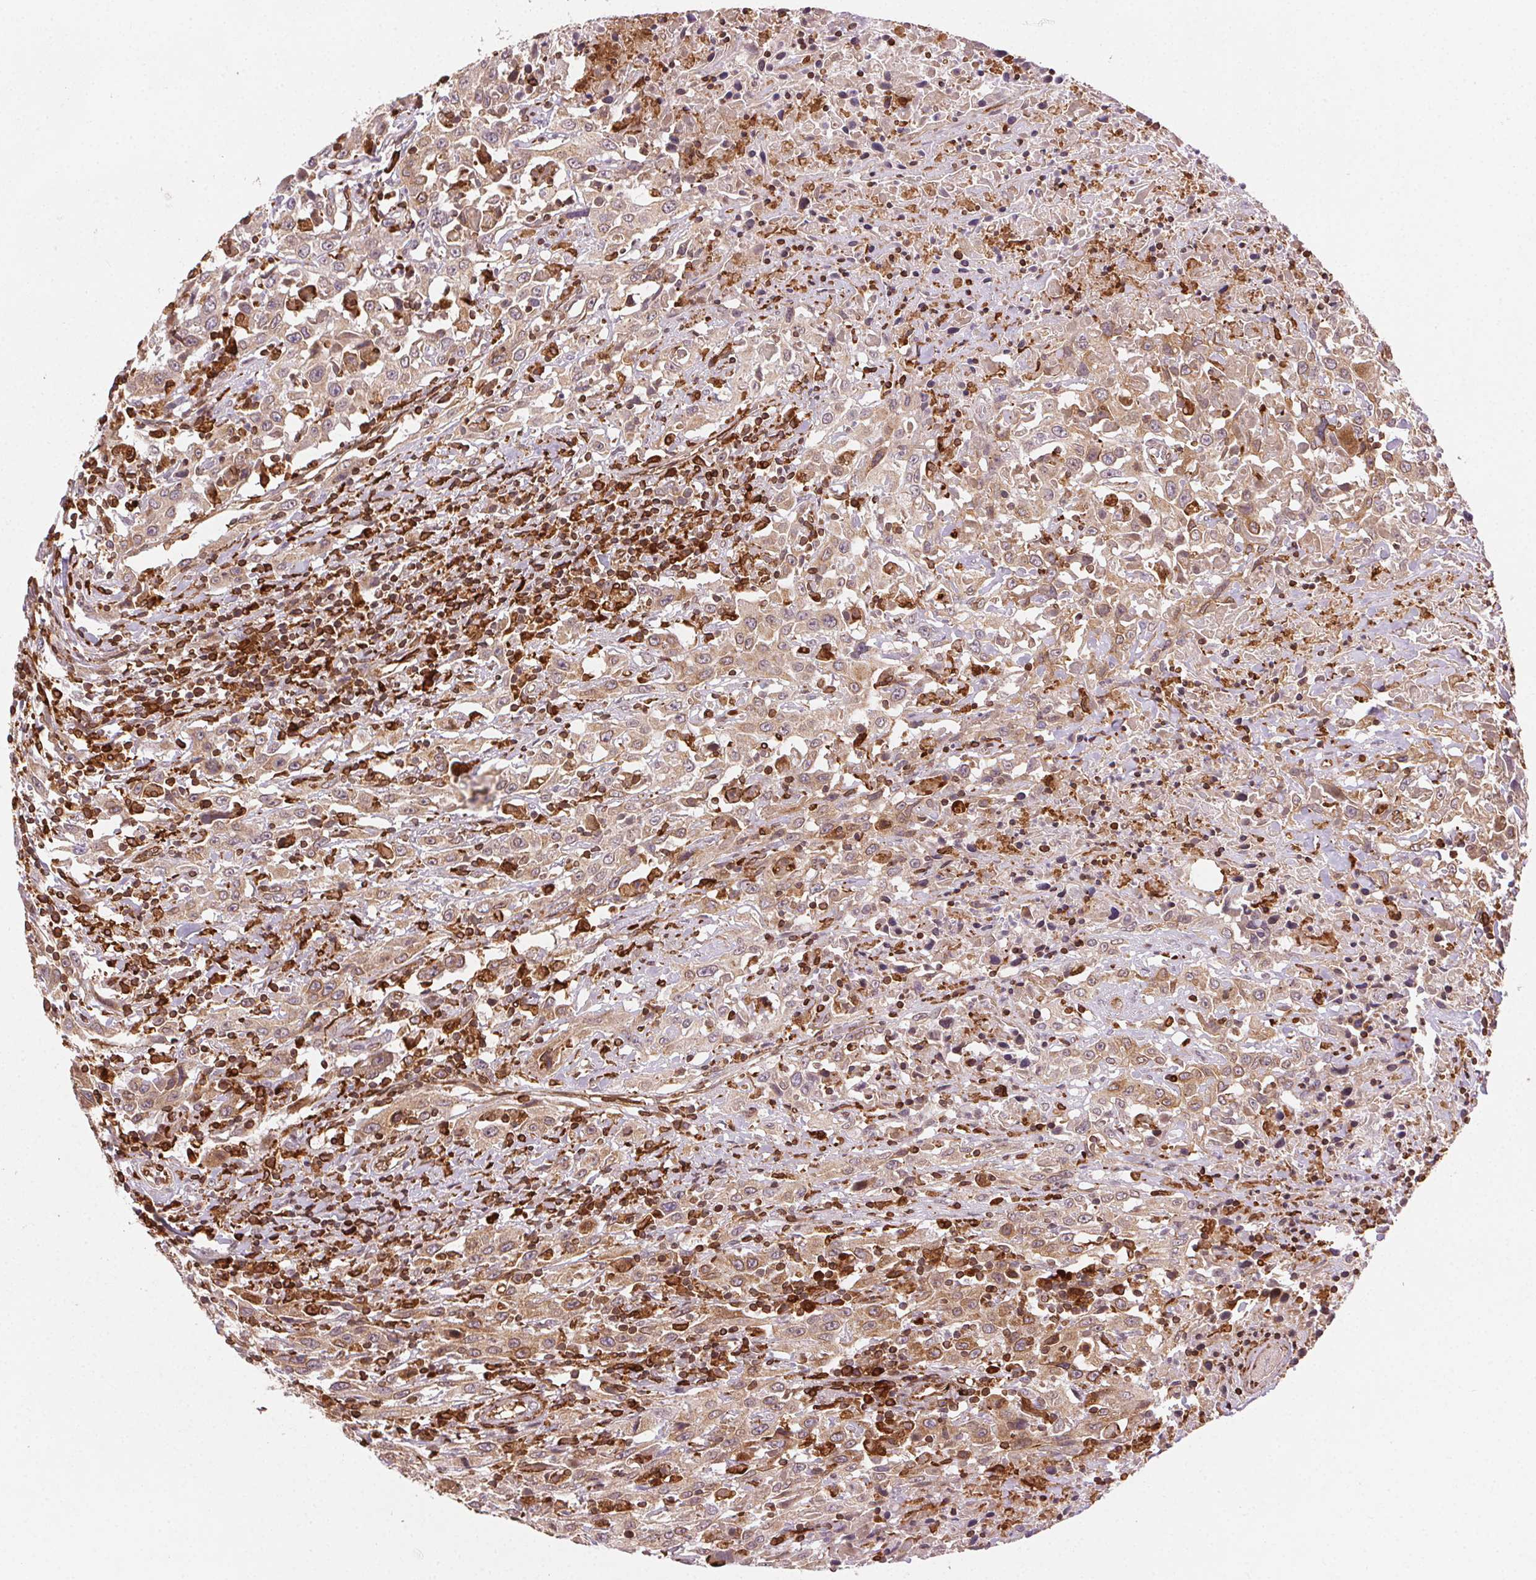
{"staining": {"intensity": "weak", "quantity": ">75%", "location": "cytoplasmic/membranous"}, "tissue": "urothelial cancer", "cell_type": "Tumor cells", "image_type": "cancer", "snomed": [{"axis": "morphology", "description": "Urothelial carcinoma, High grade"}, {"axis": "topography", "description": "Urinary bladder"}], "caption": "High-magnification brightfield microscopy of urothelial carcinoma (high-grade) stained with DAB (3,3'-diaminobenzidine) (brown) and counterstained with hematoxylin (blue). tumor cells exhibit weak cytoplasmic/membranous positivity is appreciated in approximately>75% of cells. The staining was performed using DAB (3,3'-diaminobenzidine), with brown indicating positive protein expression. Nuclei are stained blue with hematoxylin.", "gene": "RNASET2", "patient": {"sex": "male", "age": 61}}